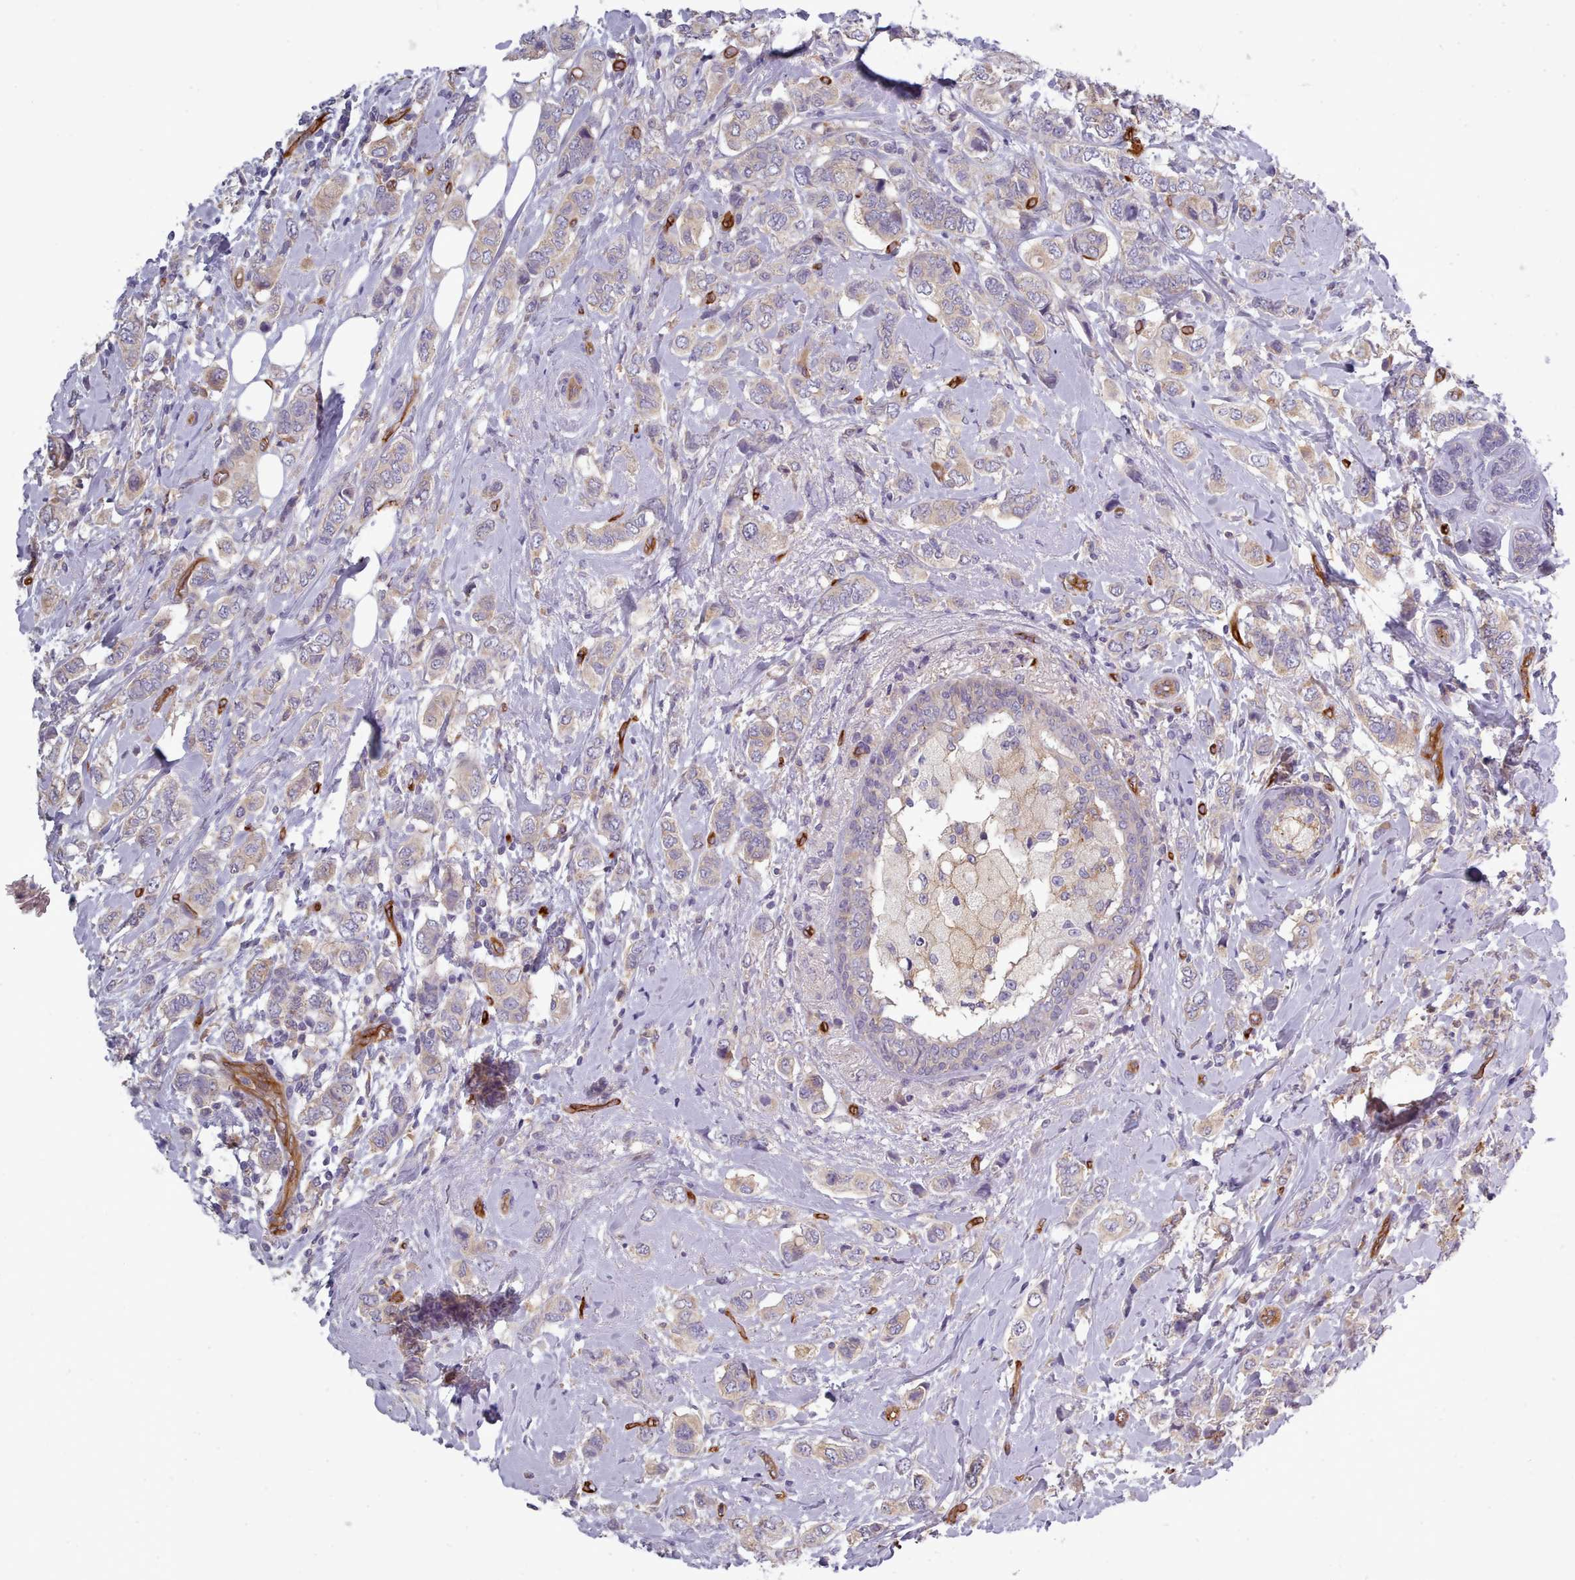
{"staining": {"intensity": "weak", "quantity": "25%-75%", "location": "cytoplasmic/membranous"}, "tissue": "breast cancer", "cell_type": "Tumor cells", "image_type": "cancer", "snomed": [{"axis": "morphology", "description": "Lobular carcinoma"}, {"axis": "topography", "description": "Breast"}], "caption": "Weak cytoplasmic/membranous positivity for a protein is identified in about 25%-75% of tumor cells of breast lobular carcinoma using IHC.", "gene": "CD300LF", "patient": {"sex": "female", "age": 51}}